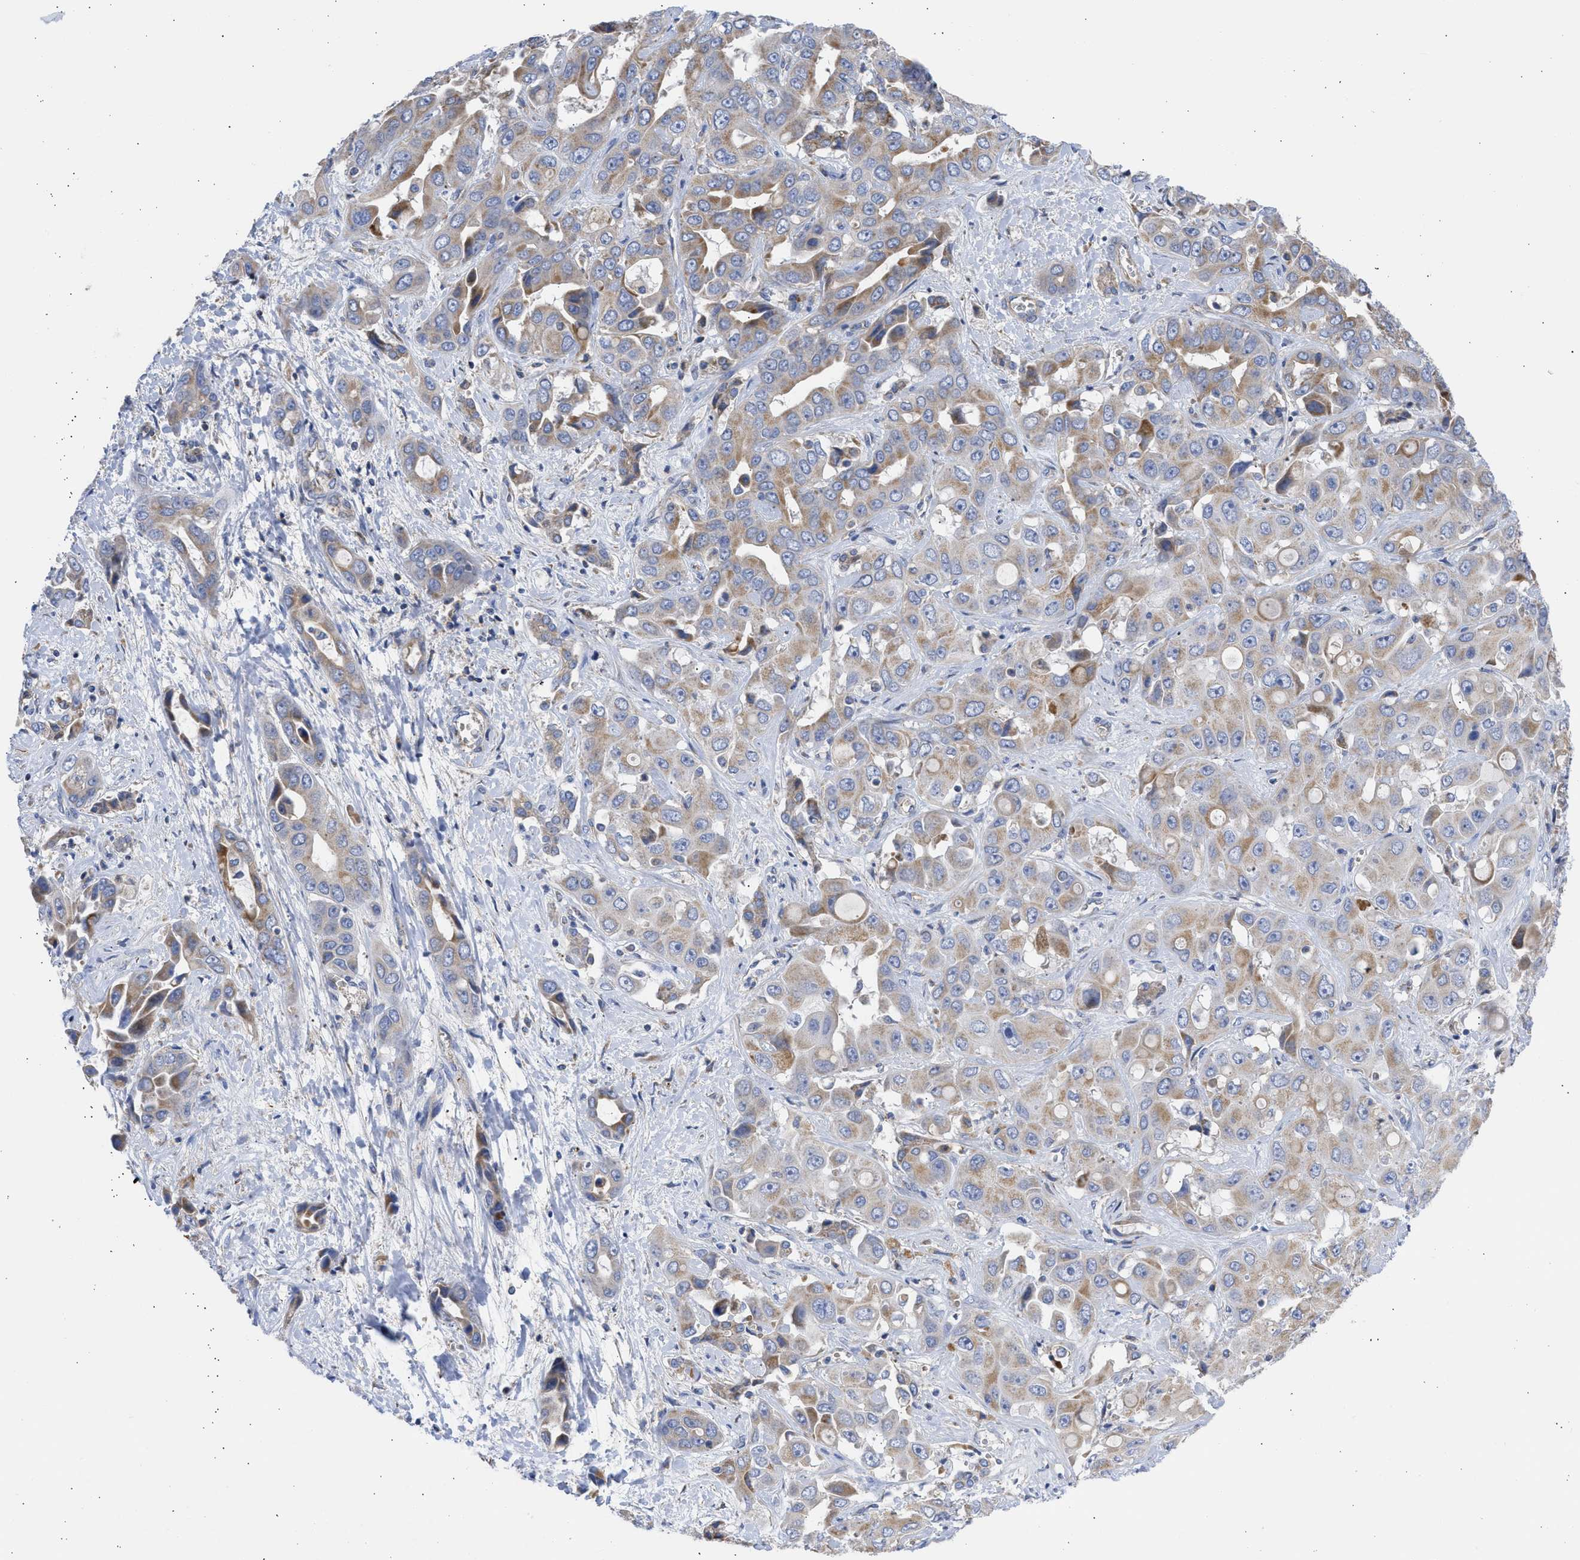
{"staining": {"intensity": "moderate", "quantity": ">75%", "location": "cytoplasmic/membranous"}, "tissue": "liver cancer", "cell_type": "Tumor cells", "image_type": "cancer", "snomed": [{"axis": "morphology", "description": "Cholangiocarcinoma"}, {"axis": "topography", "description": "Liver"}], "caption": "Human liver cancer (cholangiocarcinoma) stained with a protein marker exhibits moderate staining in tumor cells.", "gene": "BTG3", "patient": {"sex": "female", "age": 52}}